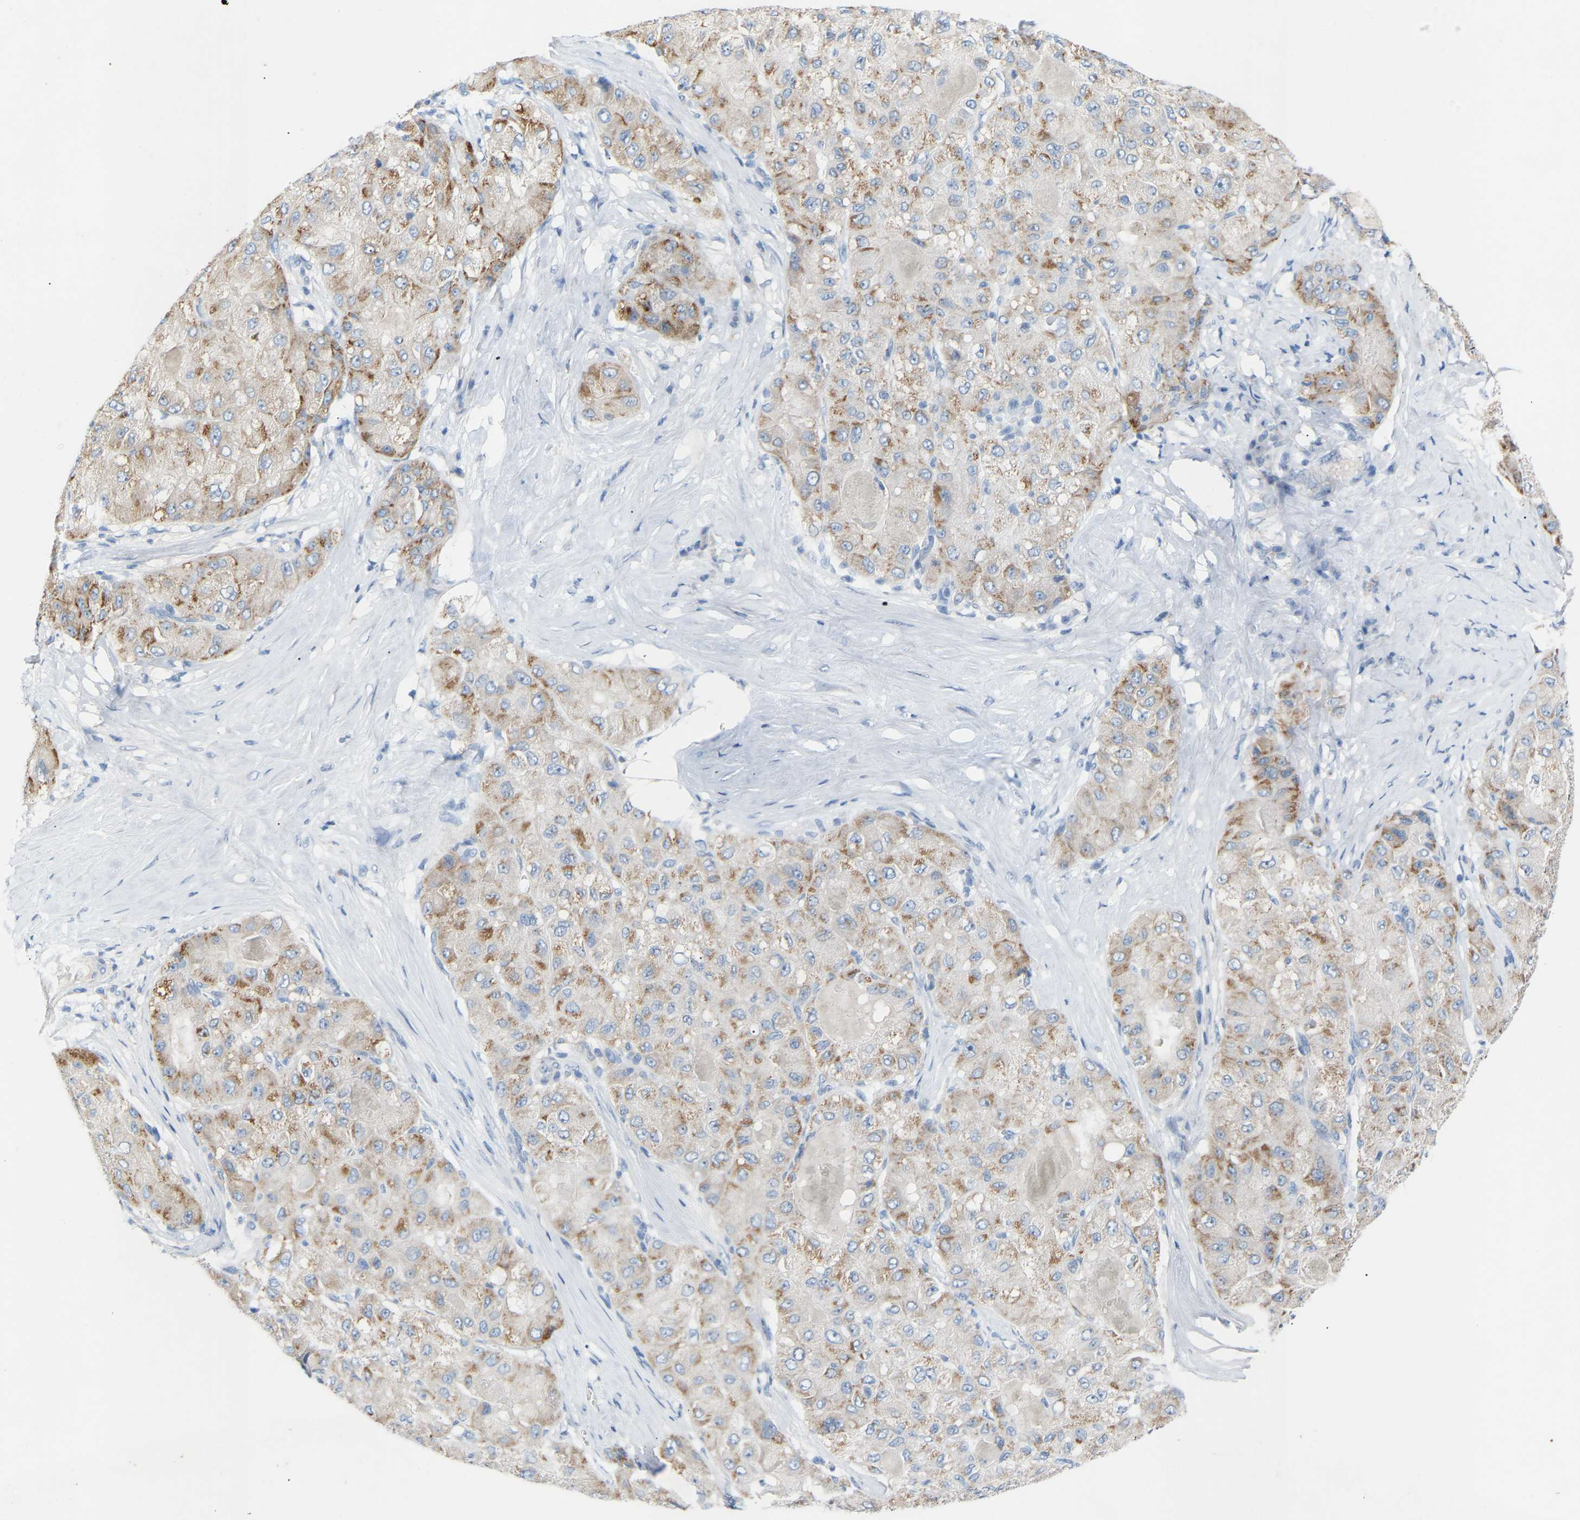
{"staining": {"intensity": "weak", "quantity": ">75%", "location": "cytoplasmic/membranous"}, "tissue": "liver cancer", "cell_type": "Tumor cells", "image_type": "cancer", "snomed": [{"axis": "morphology", "description": "Carcinoma, Hepatocellular, NOS"}, {"axis": "topography", "description": "Liver"}], "caption": "DAB immunohistochemical staining of liver cancer displays weak cytoplasmic/membranous protein staining in approximately >75% of tumor cells.", "gene": "PEX1", "patient": {"sex": "male", "age": 80}}